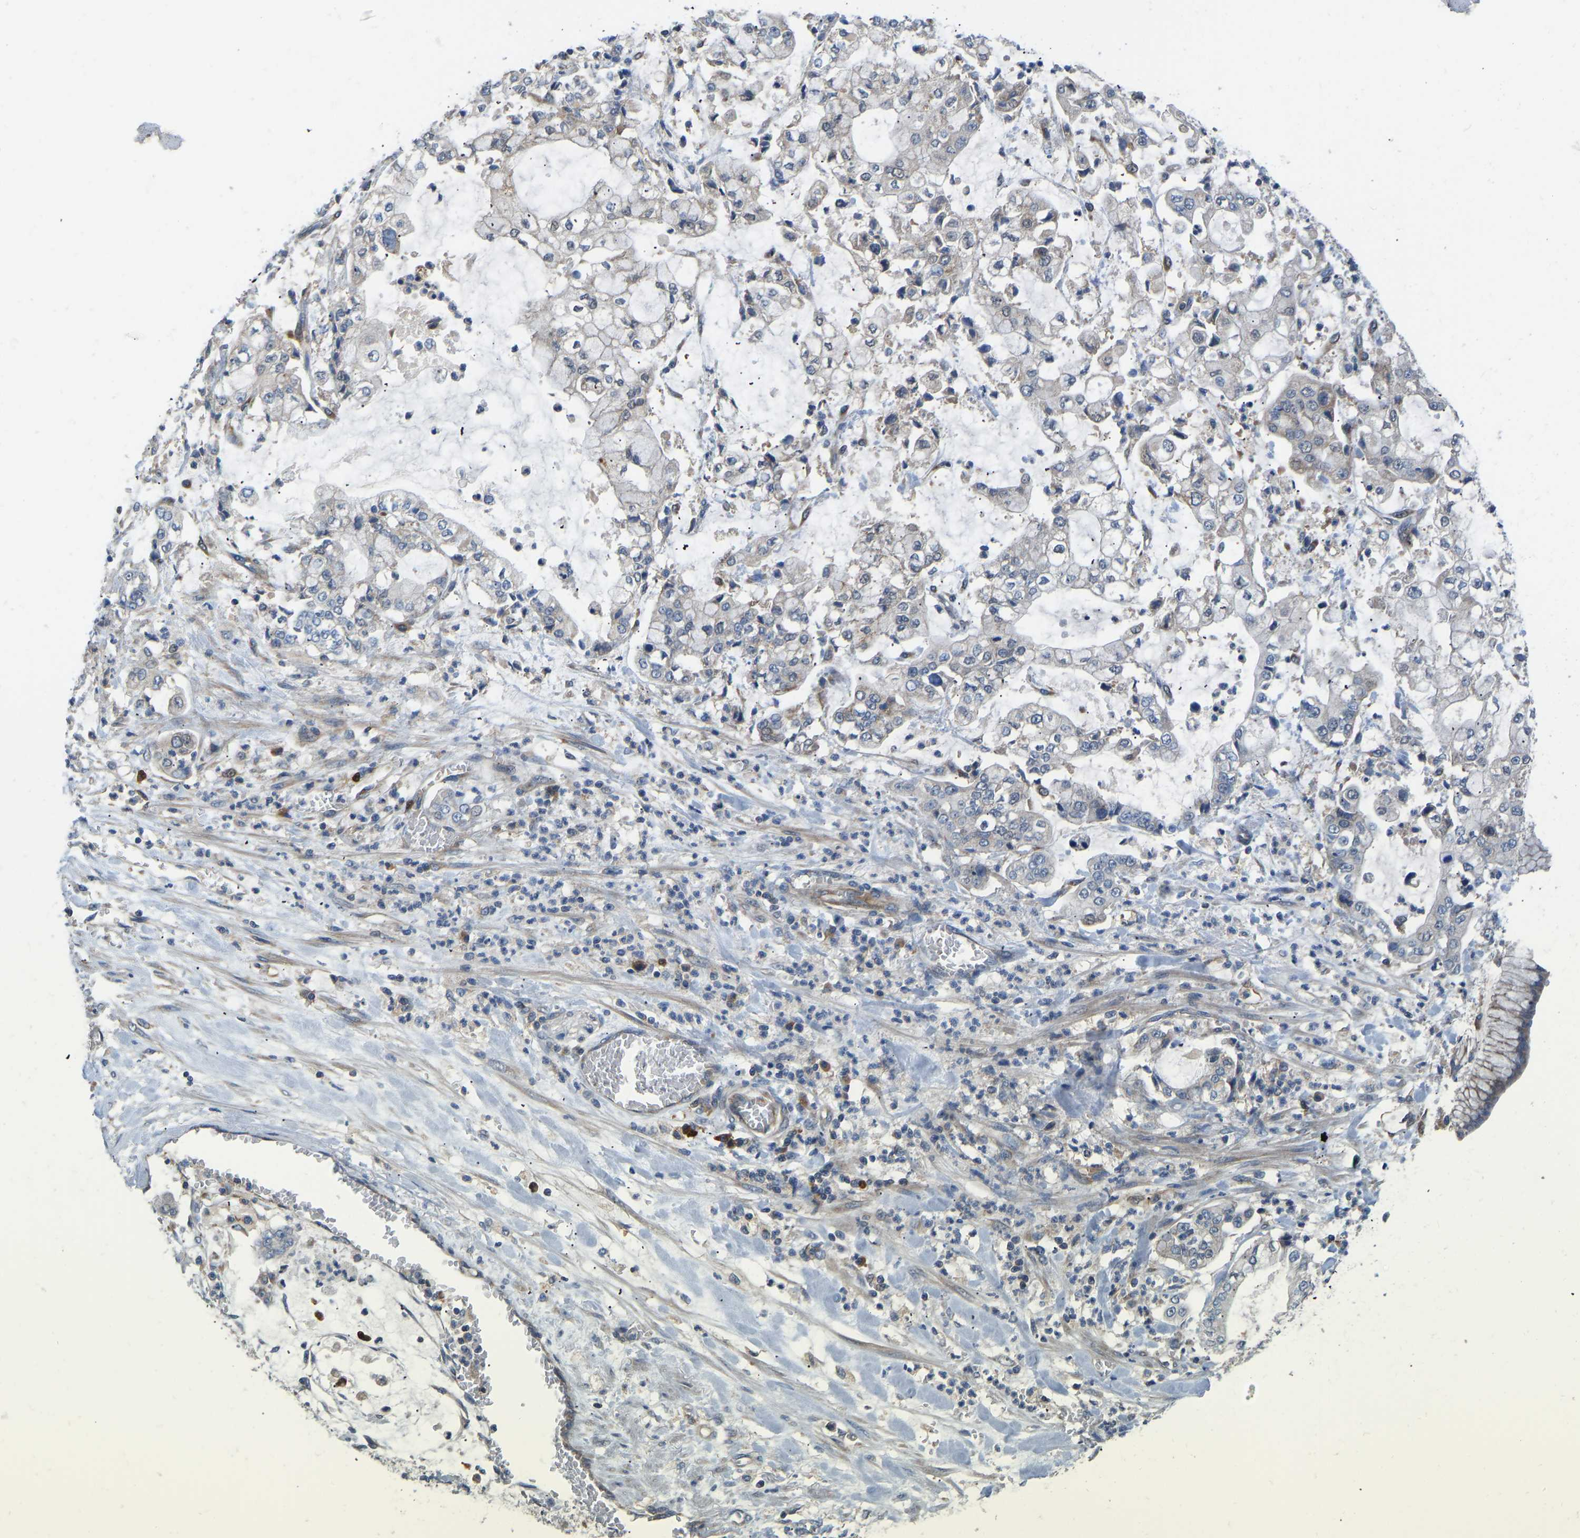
{"staining": {"intensity": "negative", "quantity": "none", "location": "none"}, "tissue": "stomach cancer", "cell_type": "Tumor cells", "image_type": "cancer", "snomed": [{"axis": "morphology", "description": "Adenocarcinoma, NOS"}, {"axis": "topography", "description": "Stomach"}], "caption": "The immunohistochemistry micrograph has no significant staining in tumor cells of adenocarcinoma (stomach) tissue.", "gene": "RBP1", "patient": {"sex": "male", "age": 76}}